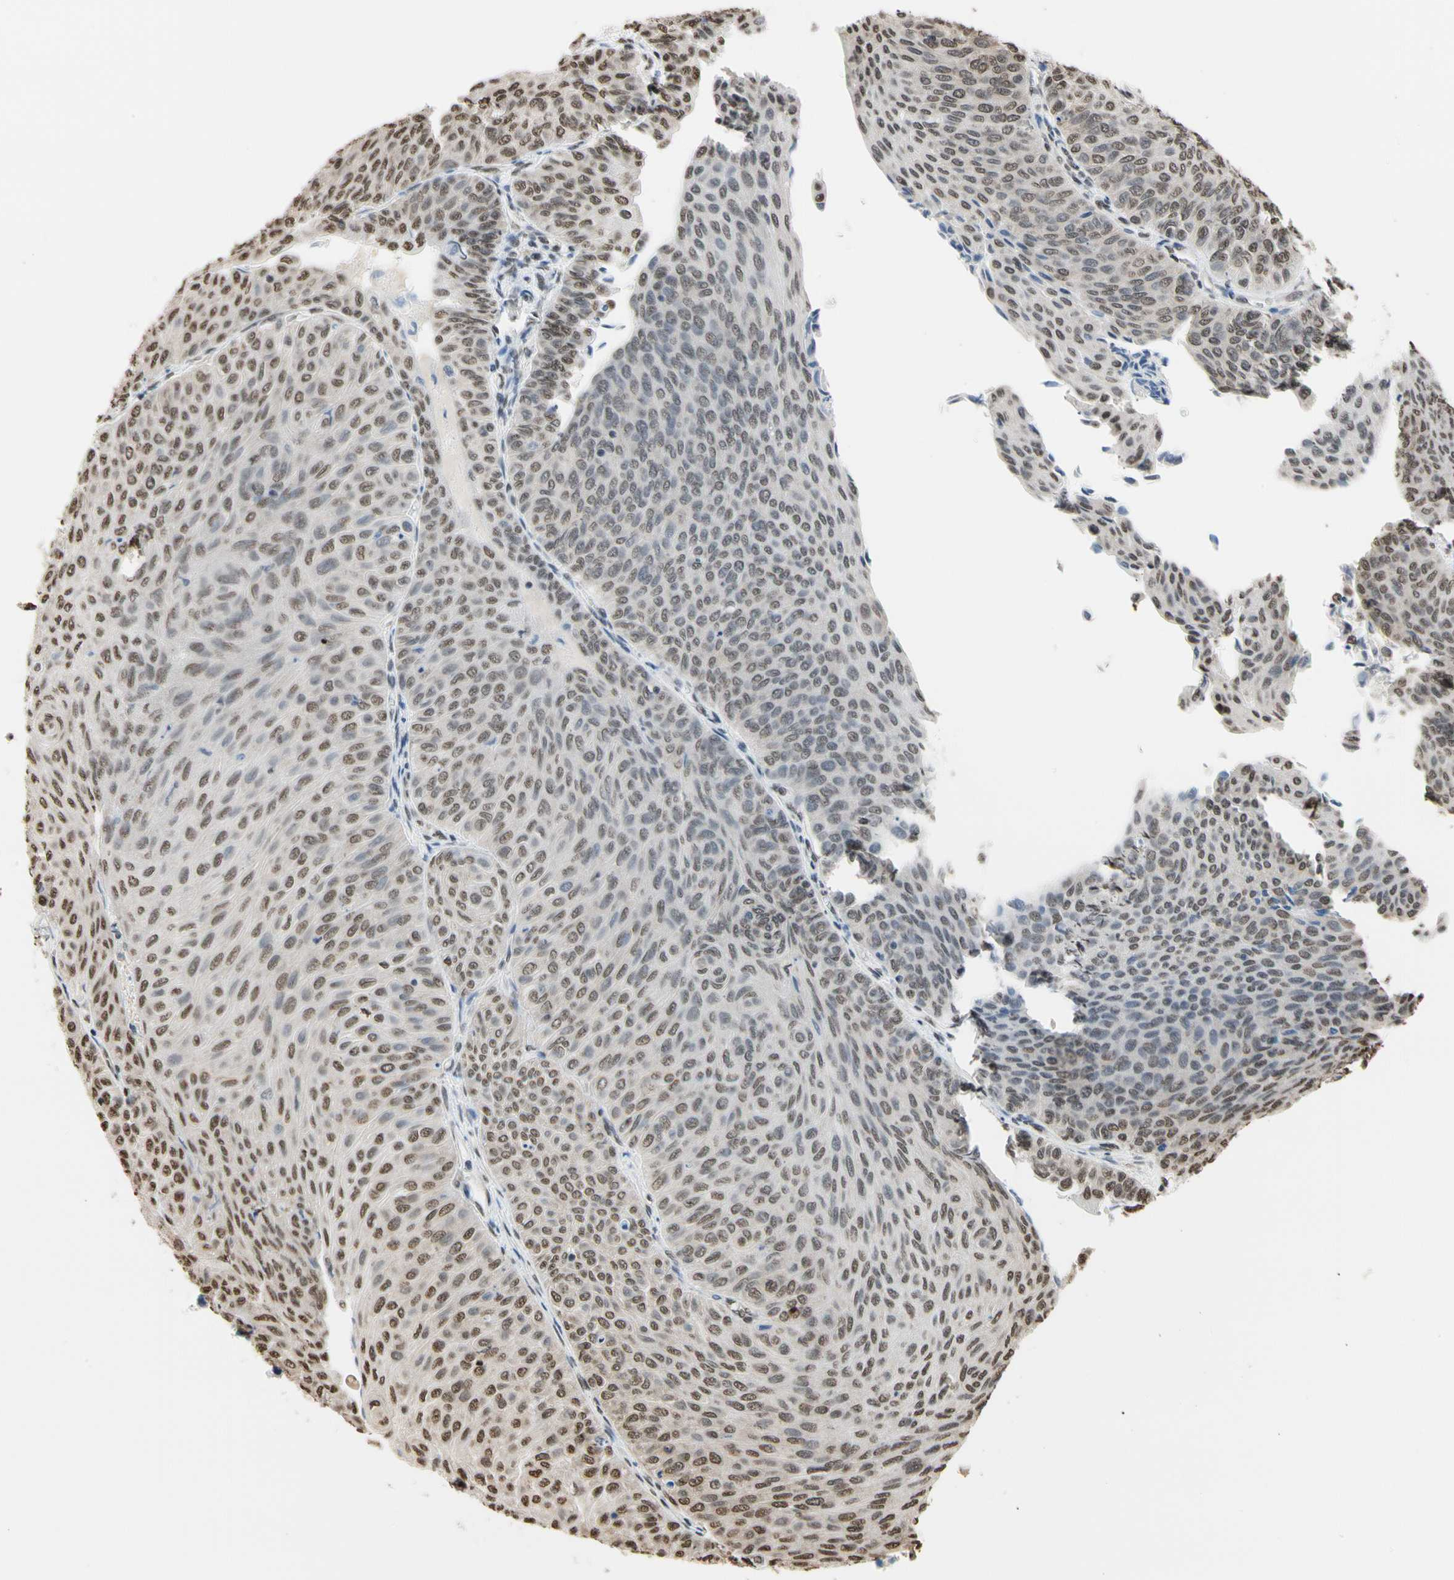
{"staining": {"intensity": "moderate", "quantity": "25%-75%", "location": "nuclear"}, "tissue": "urothelial cancer", "cell_type": "Tumor cells", "image_type": "cancer", "snomed": [{"axis": "morphology", "description": "Urothelial carcinoma, Low grade"}, {"axis": "topography", "description": "Urinary bladder"}], "caption": "Immunohistochemistry histopathology image of neoplastic tissue: human urothelial cancer stained using immunohistochemistry exhibits medium levels of moderate protein expression localized specifically in the nuclear of tumor cells, appearing as a nuclear brown color.", "gene": "HNRNPK", "patient": {"sex": "male", "age": 78}}